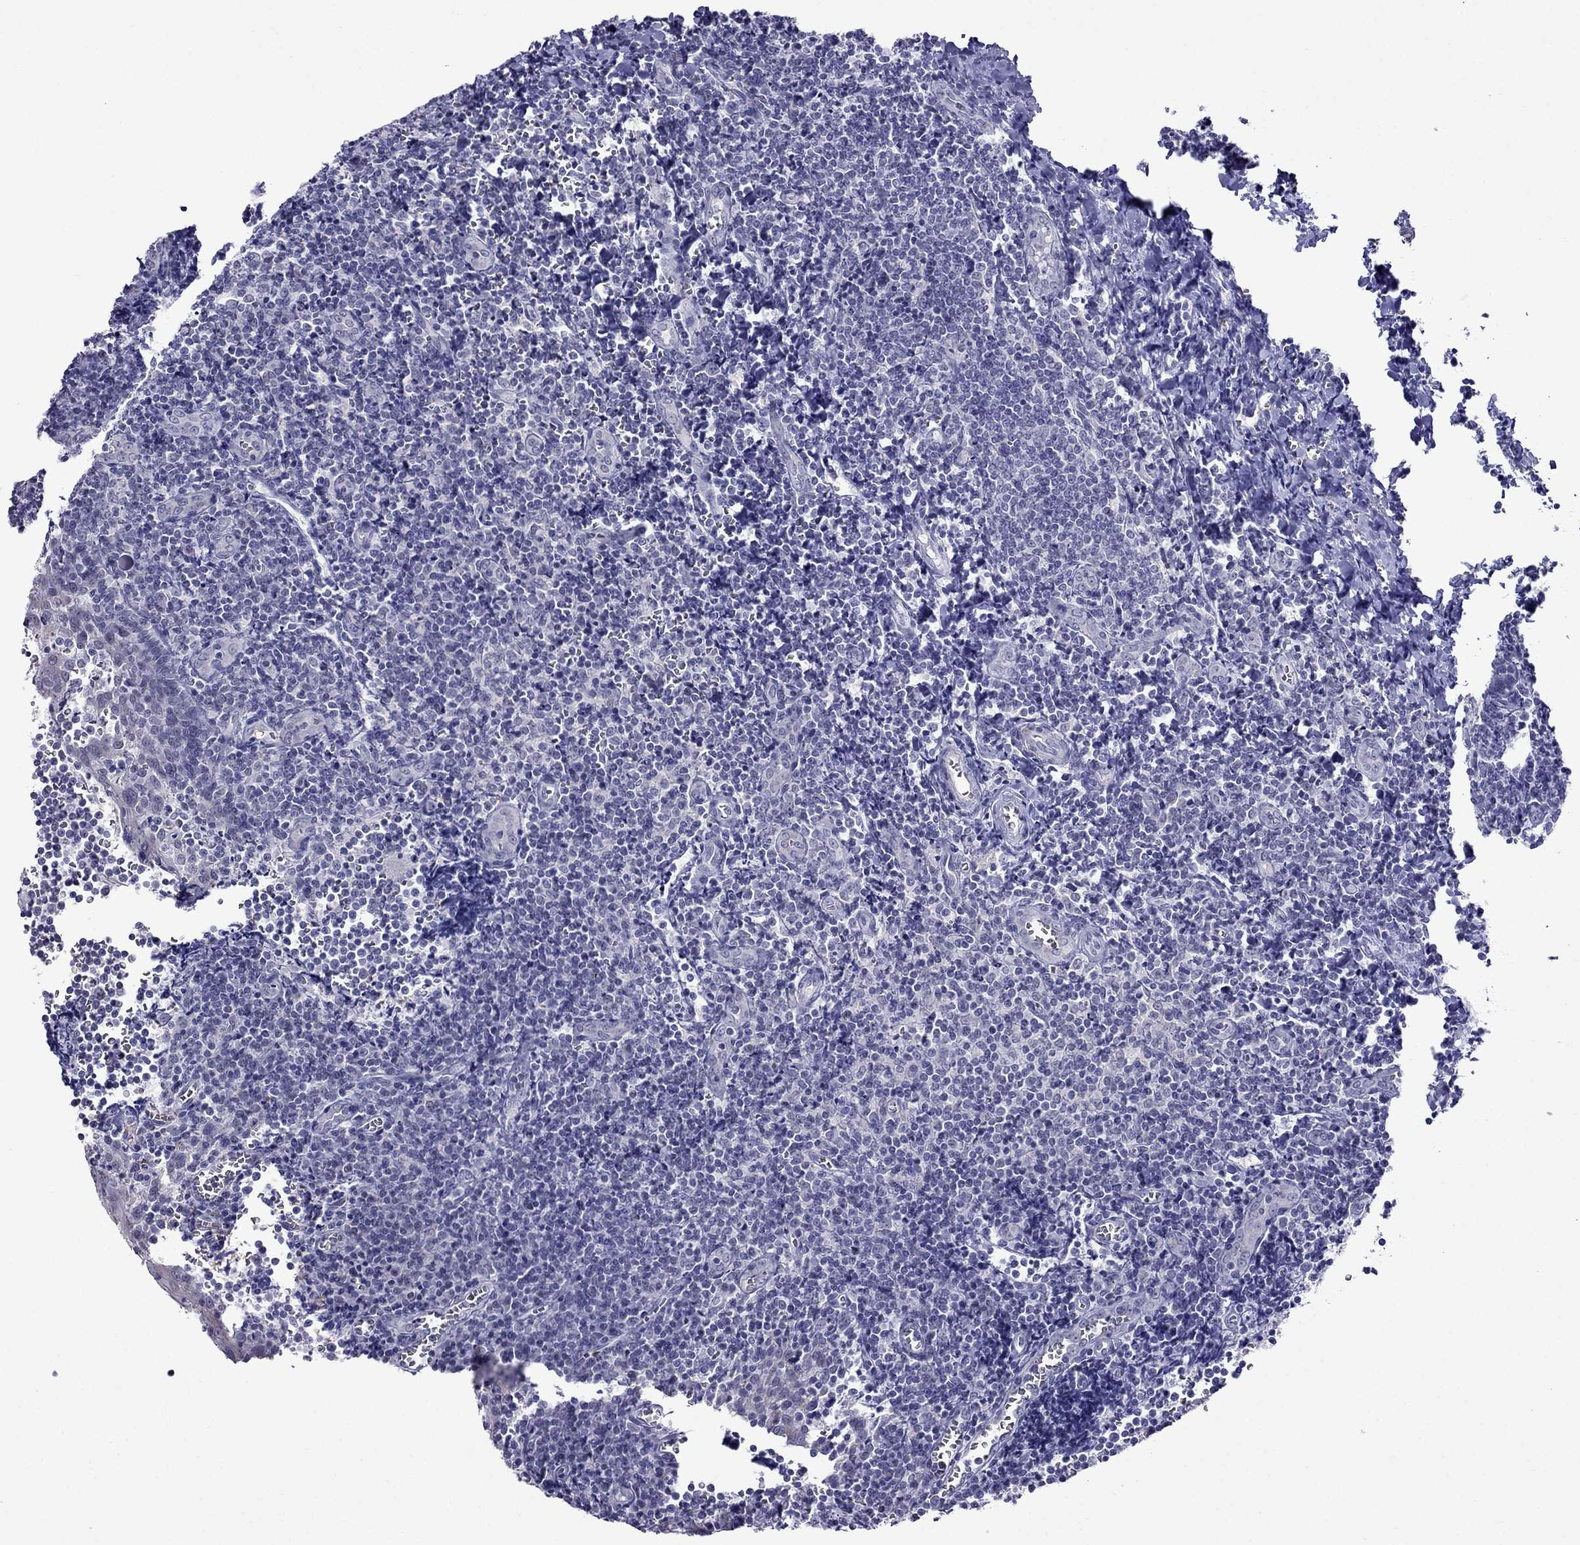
{"staining": {"intensity": "negative", "quantity": "none", "location": "none"}, "tissue": "tonsil", "cell_type": "Germinal center cells", "image_type": "normal", "snomed": [{"axis": "morphology", "description": "Normal tissue, NOS"}, {"axis": "morphology", "description": "Inflammation, NOS"}, {"axis": "topography", "description": "Tonsil"}], "caption": "Human tonsil stained for a protein using immunohistochemistry (IHC) displays no positivity in germinal center cells.", "gene": "MGP", "patient": {"sex": "female", "age": 31}}